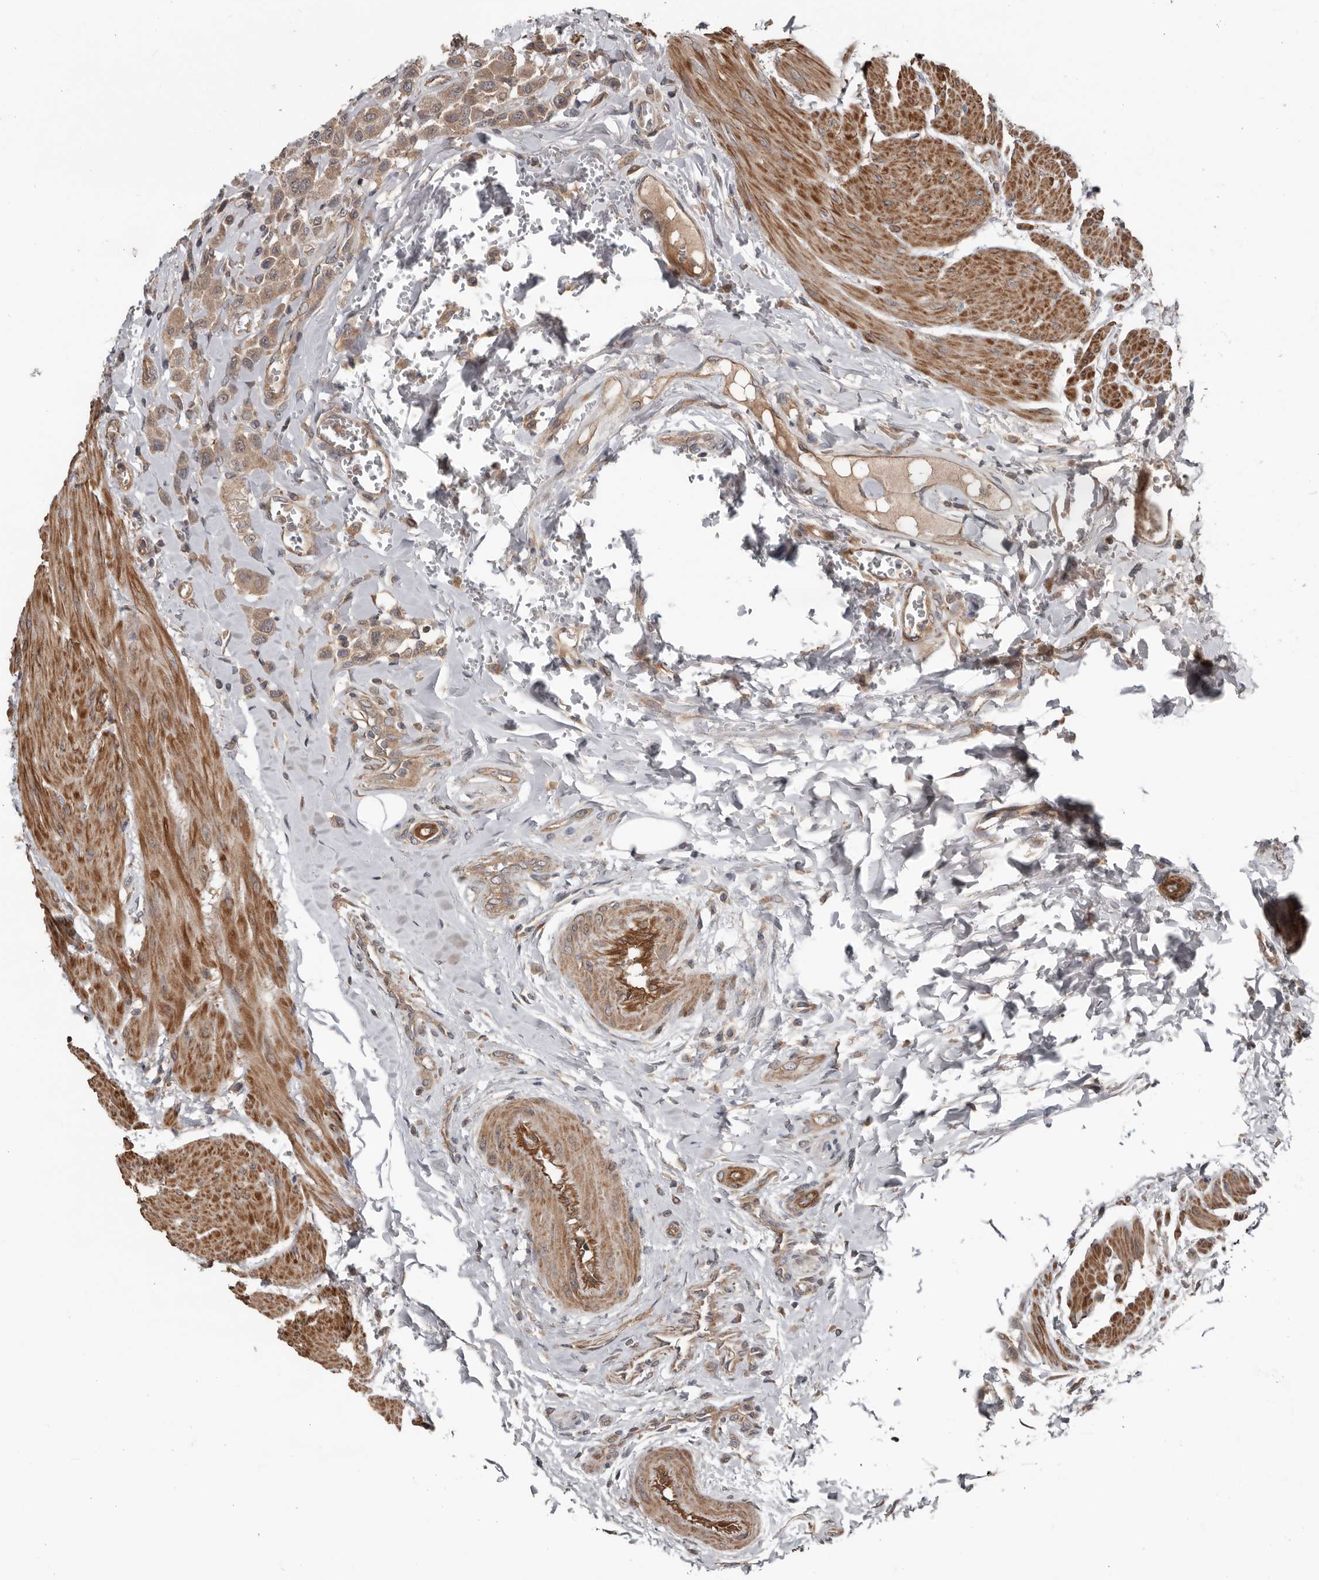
{"staining": {"intensity": "moderate", "quantity": ">75%", "location": "cytoplasmic/membranous"}, "tissue": "urothelial cancer", "cell_type": "Tumor cells", "image_type": "cancer", "snomed": [{"axis": "morphology", "description": "Urothelial carcinoma, High grade"}, {"axis": "topography", "description": "Urinary bladder"}], "caption": "Immunohistochemical staining of urothelial cancer displays medium levels of moderate cytoplasmic/membranous protein expression in approximately >75% of tumor cells.", "gene": "DNAJB4", "patient": {"sex": "male", "age": 50}}